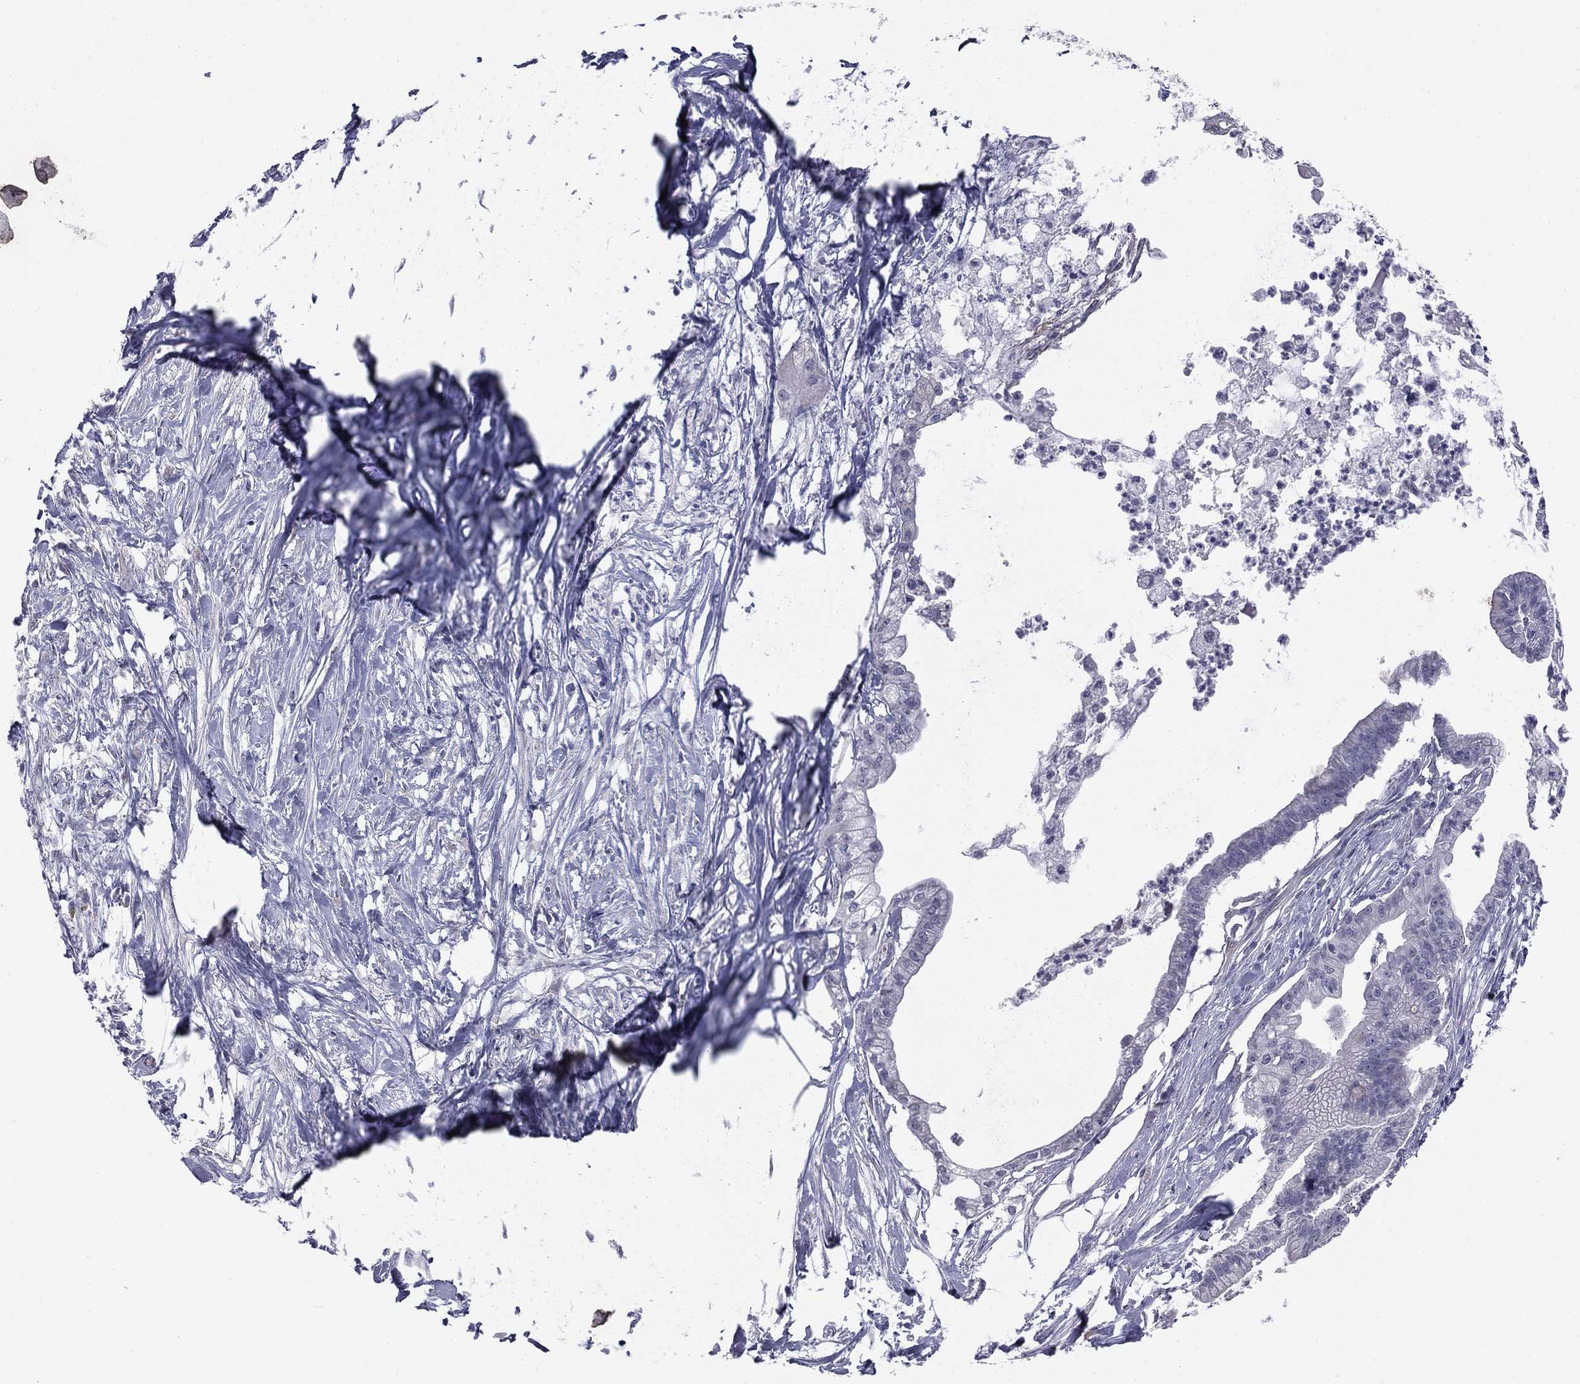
{"staining": {"intensity": "negative", "quantity": "none", "location": "none"}, "tissue": "pancreatic cancer", "cell_type": "Tumor cells", "image_type": "cancer", "snomed": [{"axis": "morphology", "description": "Normal tissue, NOS"}, {"axis": "morphology", "description": "Adenocarcinoma, NOS"}, {"axis": "topography", "description": "Pancreas"}], "caption": "Pancreatic adenocarcinoma was stained to show a protein in brown. There is no significant expression in tumor cells.", "gene": "PRRT2", "patient": {"sex": "female", "age": 58}}